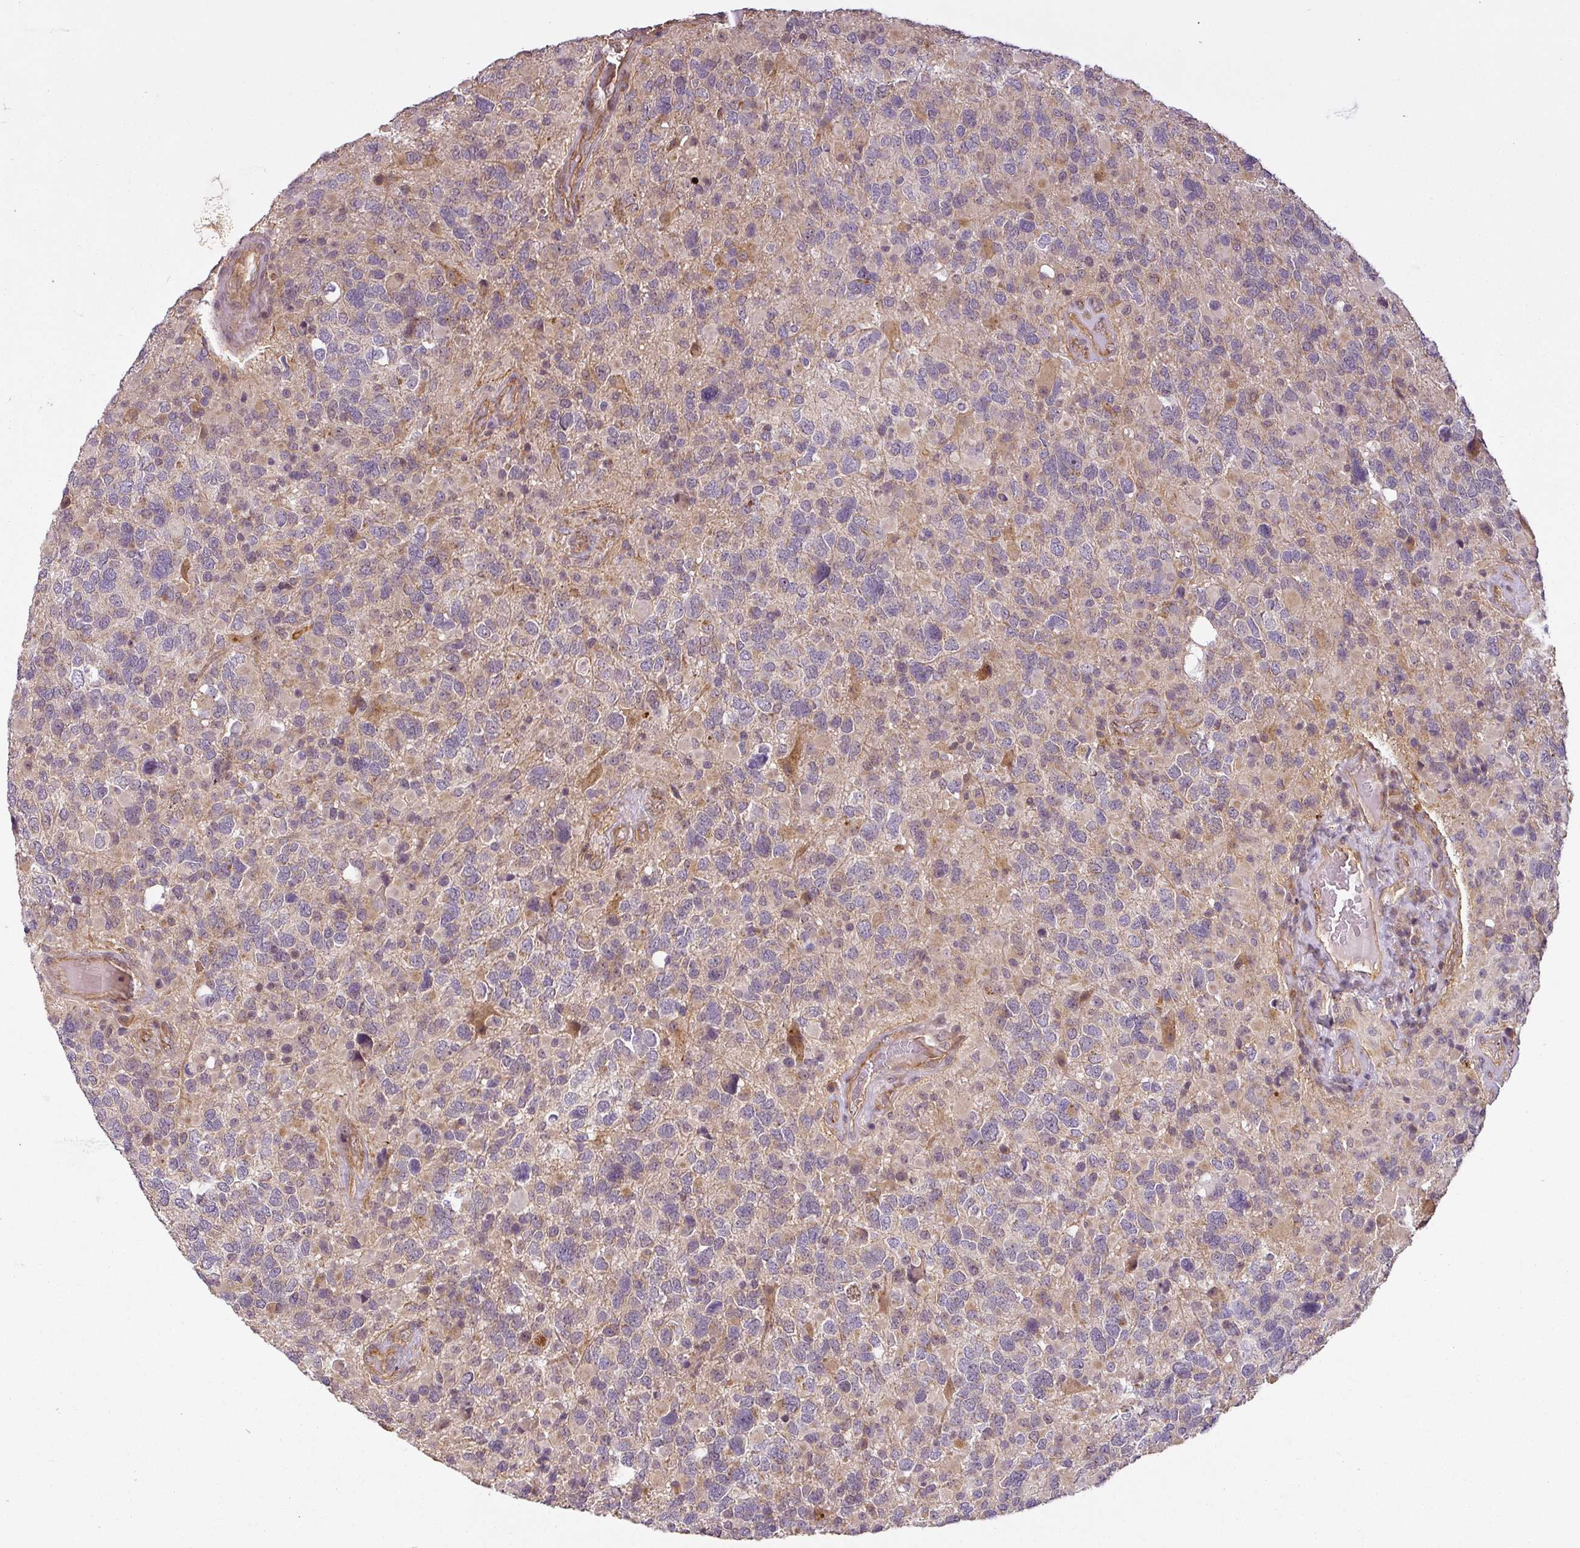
{"staining": {"intensity": "moderate", "quantity": "<25%", "location": "cytoplasmic/membranous"}, "tissue": "glioma", "cell_type": "Tumor cells", "image_type": "cancer", "snomed": [{"axis": "morphology", "description": "Glioma, malignant, High grade"}, {"axis": "topography", "description": "Brain"}], "caption": "Moderate cytoplasmic/membranous protein positivity is identified in approximately <25% of tumor cells in malignant high-grade glioma.", "gene": "DIMT1", "patient": {"sex": "female", "age": 40}}